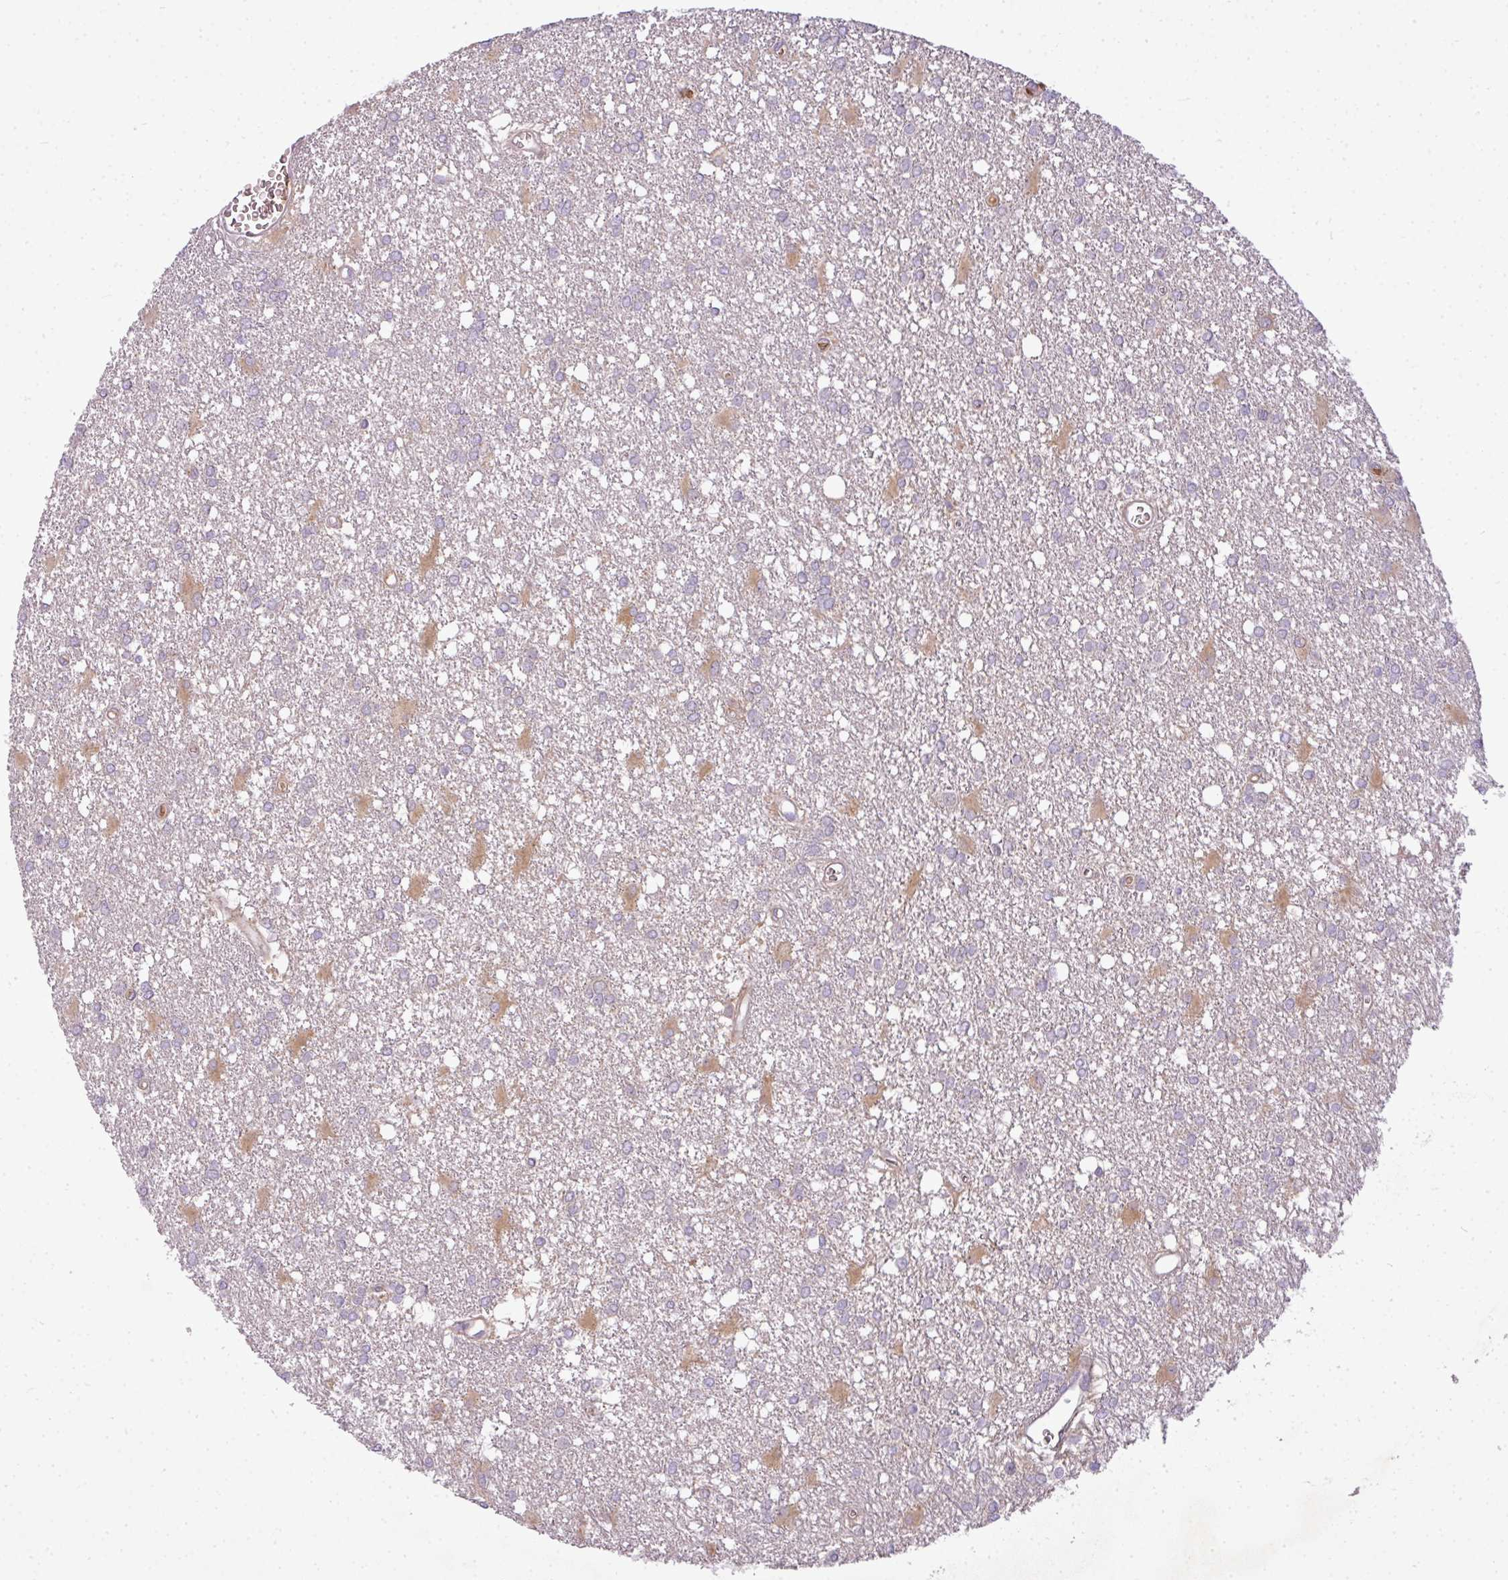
{"staining": {"intensity": "moderate", "quantity": "<25%", "location": "cytoplasmic/membranous"}, "tissue": "glioma", "cell_type": "Tumor cells", "image_type": "cancer", "snomed": [{"axis": "morphology", "description": "Glioma, malignant, High grade"}, {"axis": "topography", "description": "Brain"}], "caption": "Immunohistochemical staining of malignant glioma (high-grade) reveals low levels of moderate cytoplasmic/membranous protein expression in approximately <25% of tumor cells.", "gene": "C4B", "patient": {"sex": "male", "age": 48}}